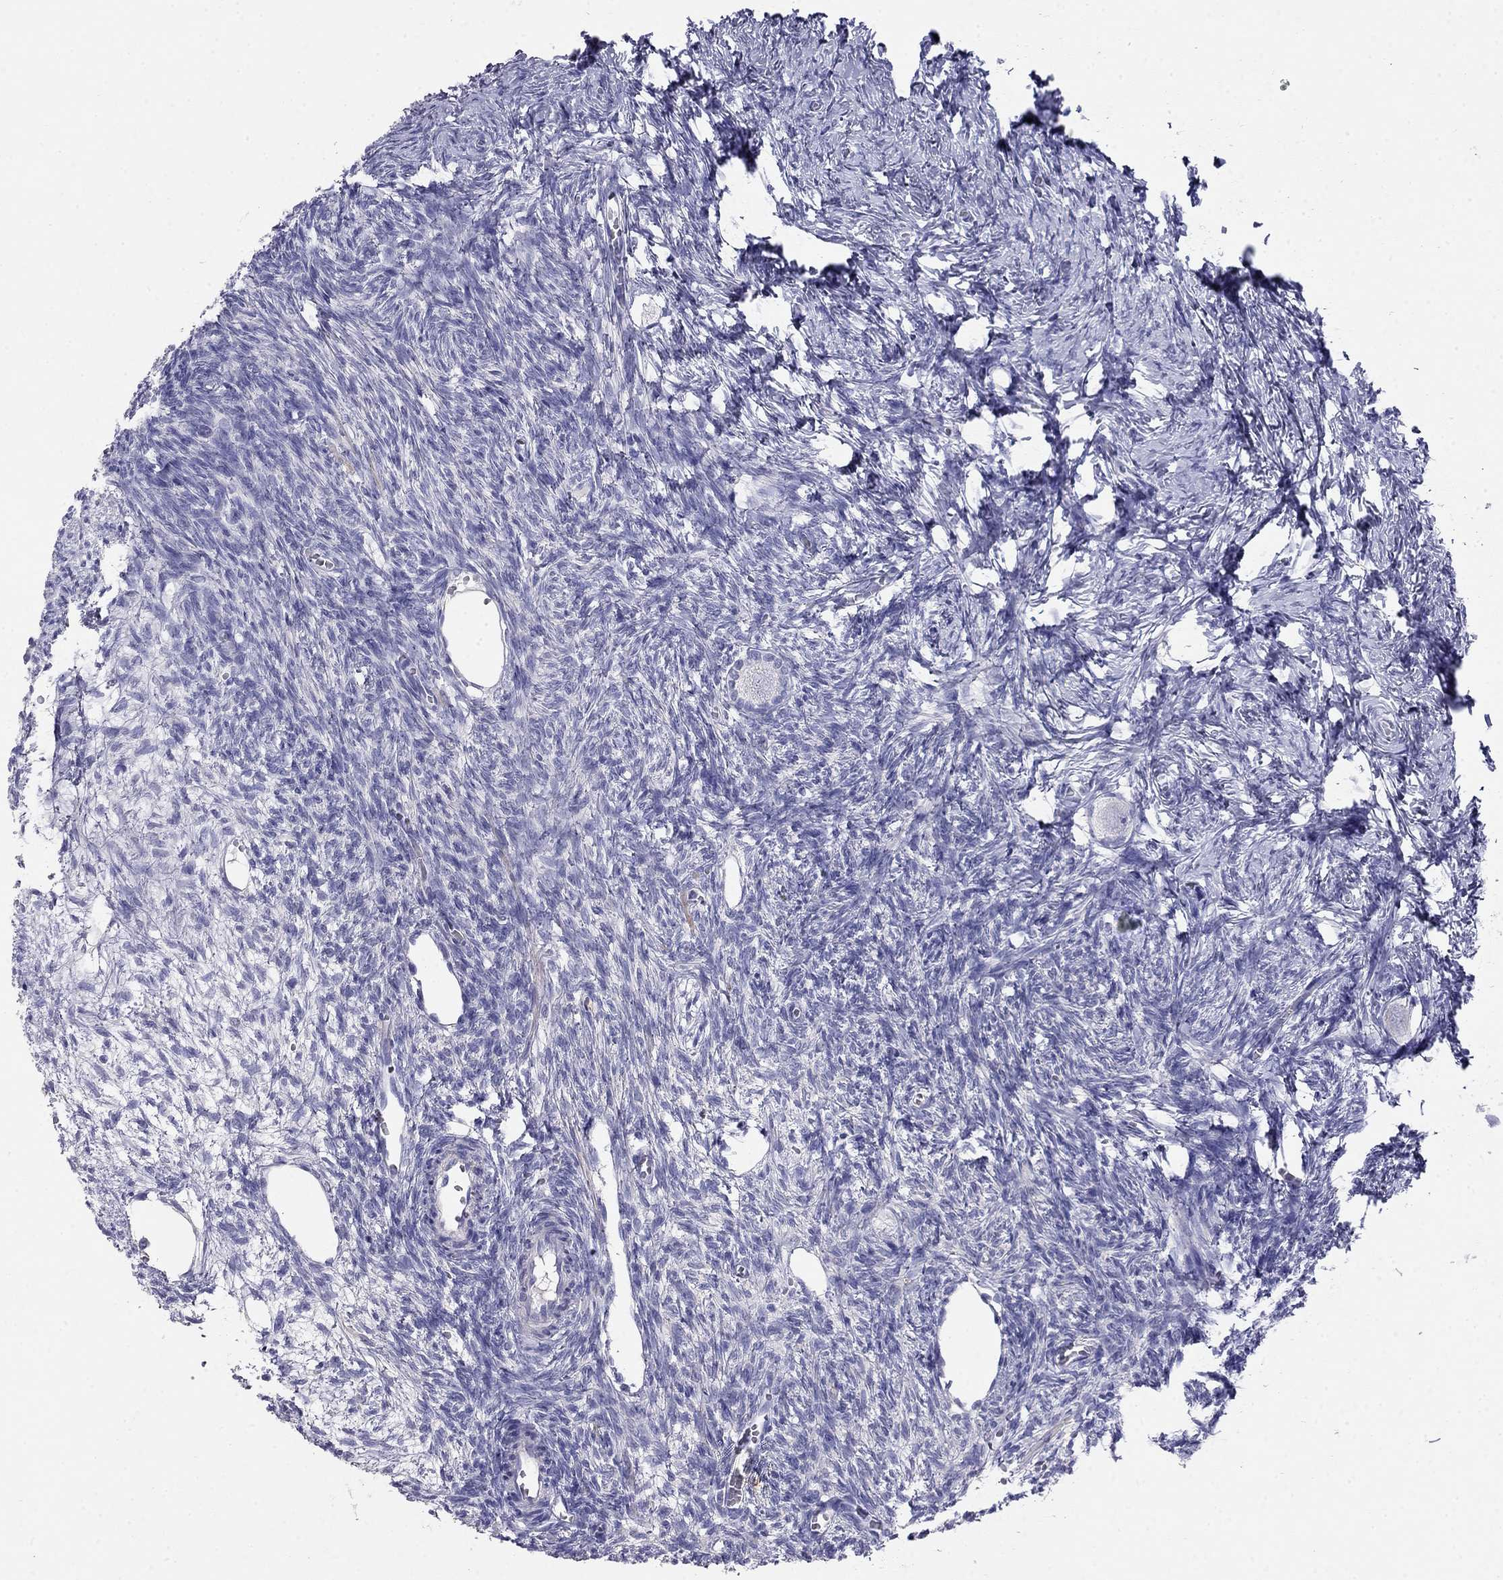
{"staining": {"intensity": "negative", "quantity": "none", "location": "none"}, "tissue": "ovary", "cell_type": "Follicle cells", "image_type": "normal", "snomed": [{"axis": "morphology", "description": "Normal tissue, NOS"}, {"axis": "topography", "description": "Ovary"}], "caption": "Follicle cells show no significant staining in unremarkable ovary. Brightfield microscopy of IHC stained with DAB (brown) and hematoxylin (blue), captured at high magnification.", "gene": "LY6H", "patient": {"sex": "female", "age": 27}}